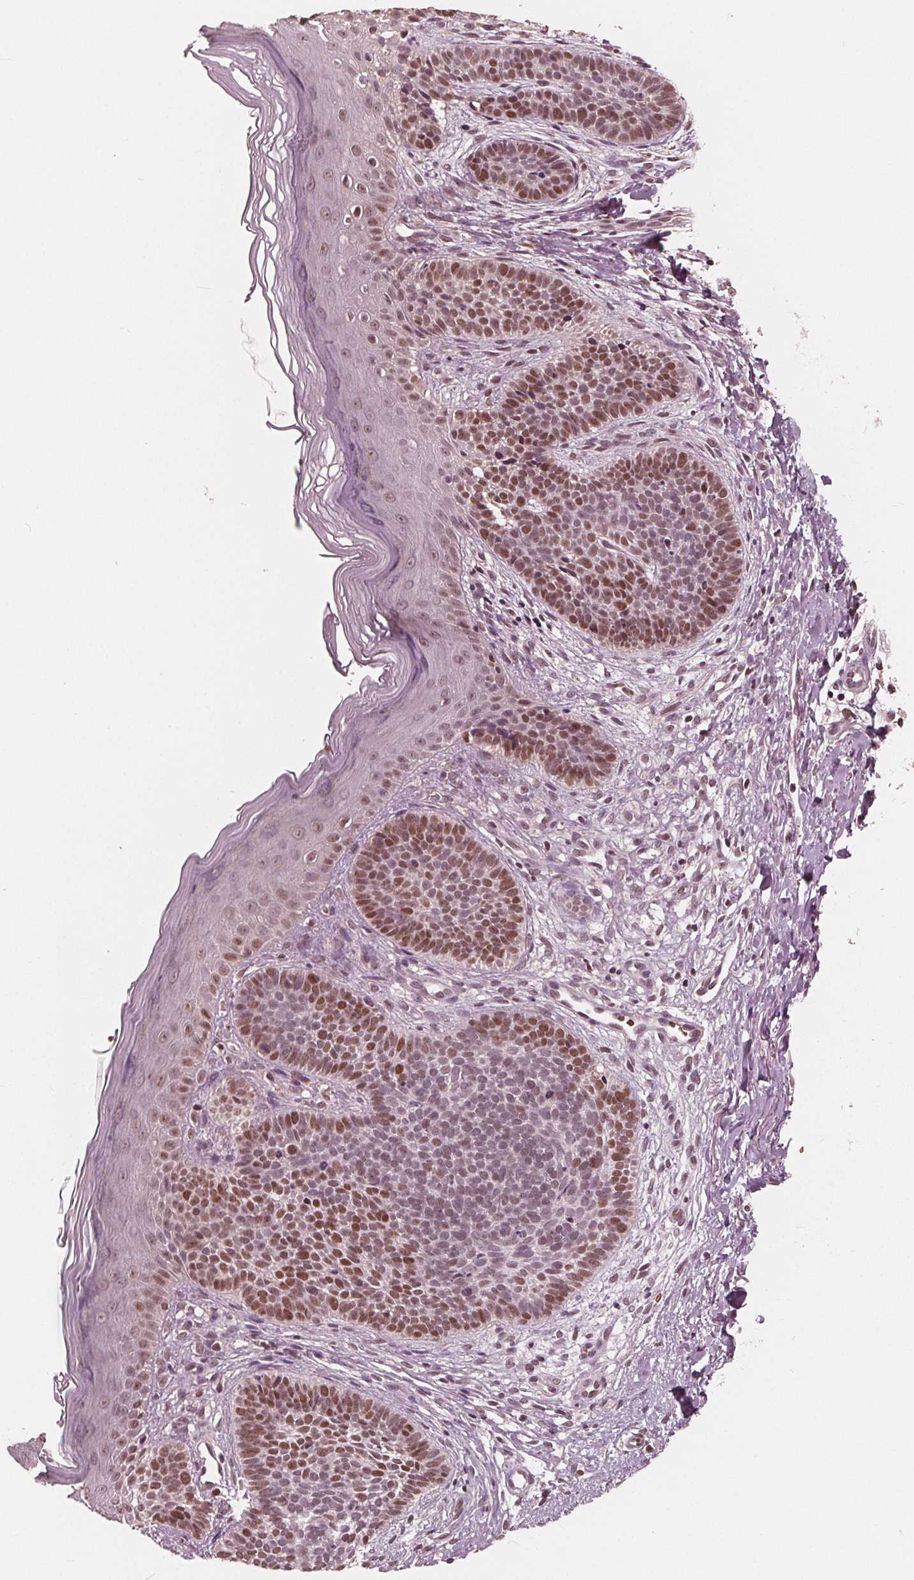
{"staining": {"intensity": "moderate", "quantity": "25%-75%", "location": "nuclear"}, "tissue": "skin cancer", "cell_type": "Tumor cells", "image_type": "cancer", "snomed": [{"axis": "morphology", "description": "Basal cell carcinoma"}, {"axis": "topography", "description": "Skin"}], "caption": "Protein positivity by immunohistochemistry (IHC) reveals moderate nuclear positivity in about 25%-75% of tumor cells in skin basal cell carcinoma. (DAB (3,3'-diaminobenzidine) IHC with brightfield microscopy, high magnification).", "gene": "HIRIP3", "patient": {"sex": "female", "age": 70}}